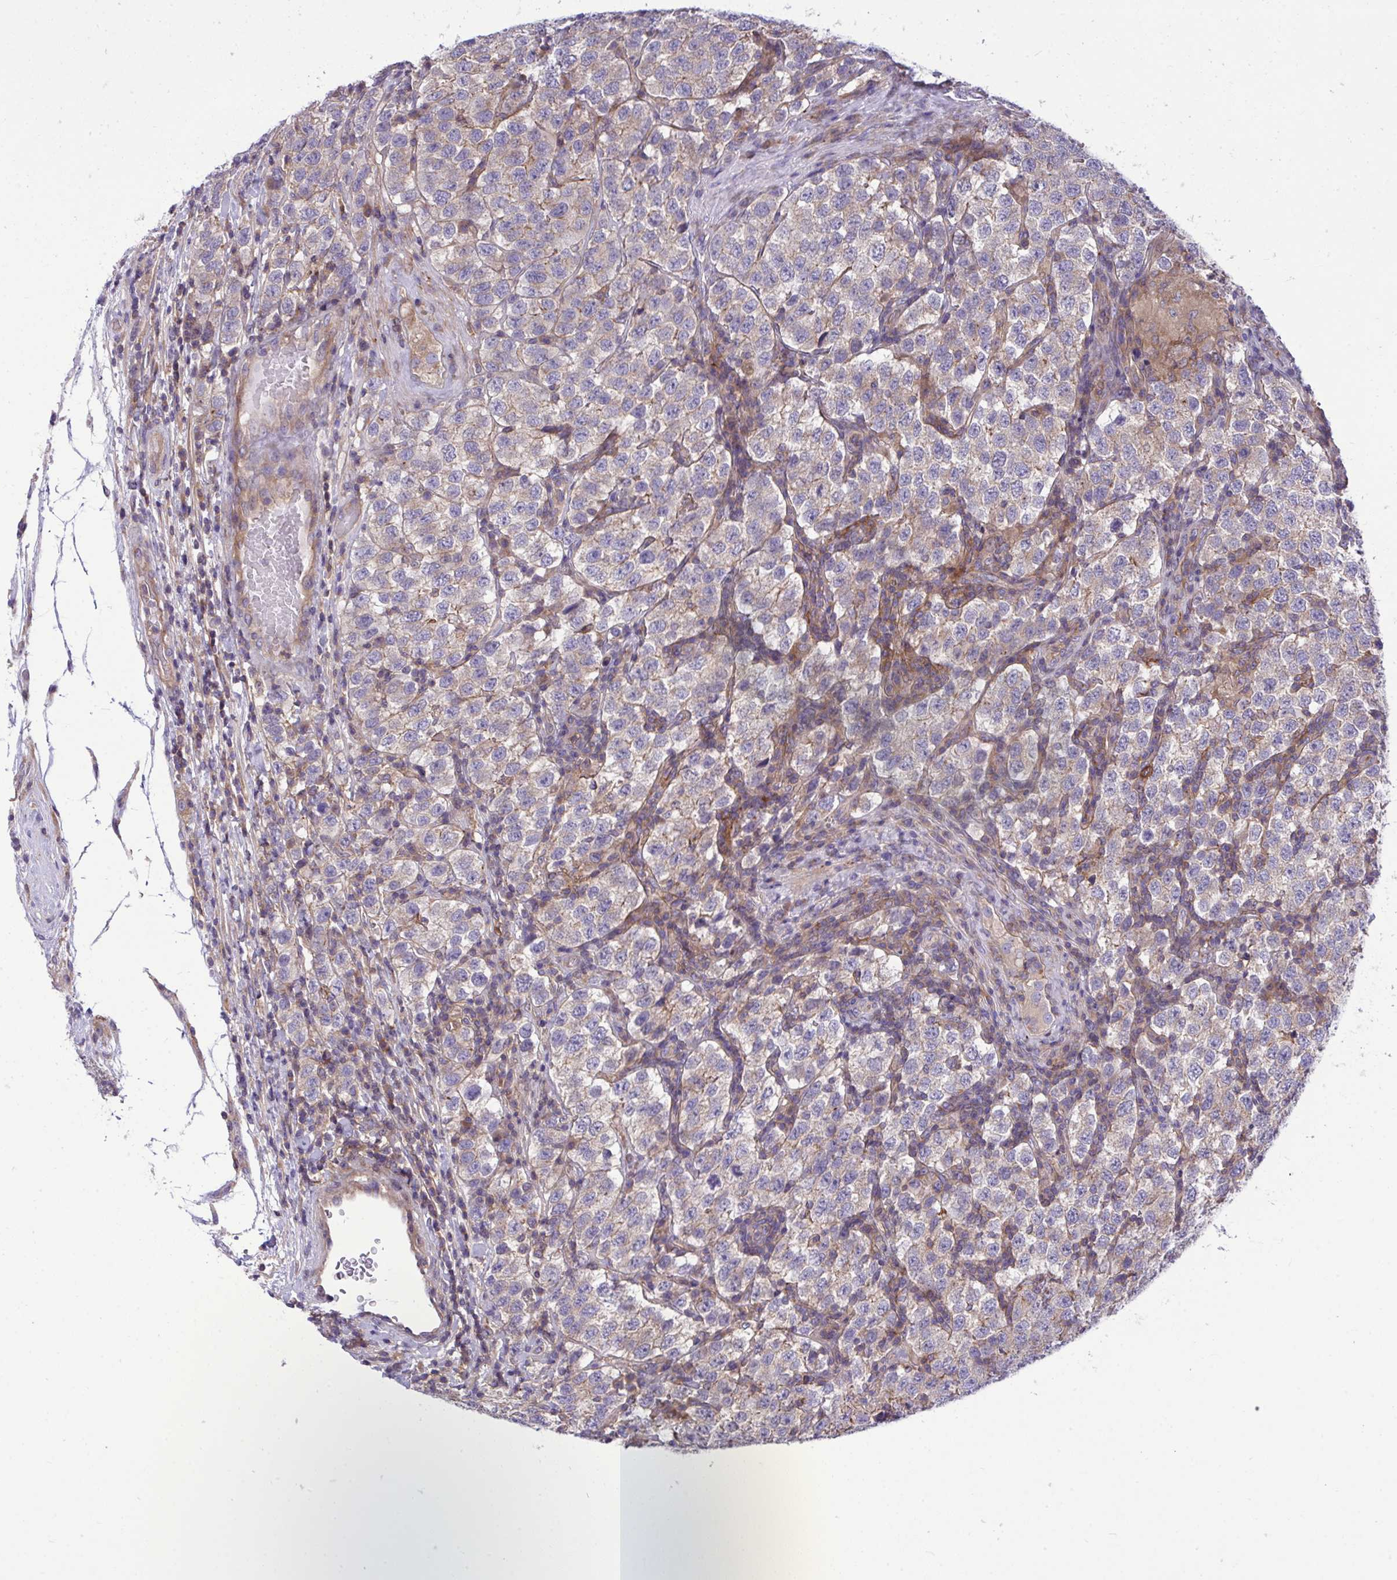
{"staining": {"intensity": "negative", "quantity": "none", "location": "none"}, "tissue": "testis cancer", "cell_type": "Tumor cells", "image_type": "cancer", "snomed": [{"axis": "morphology", "description": "Seminoma, NOS"}, {"axis": "topography", "description": "Testis"}], "caption": "Testis cancer was stained to show a protein in brown. There is no significant expression in tumor cells.", "gene": "GRB14", "patient": {"sex": "male", "age": 34}}